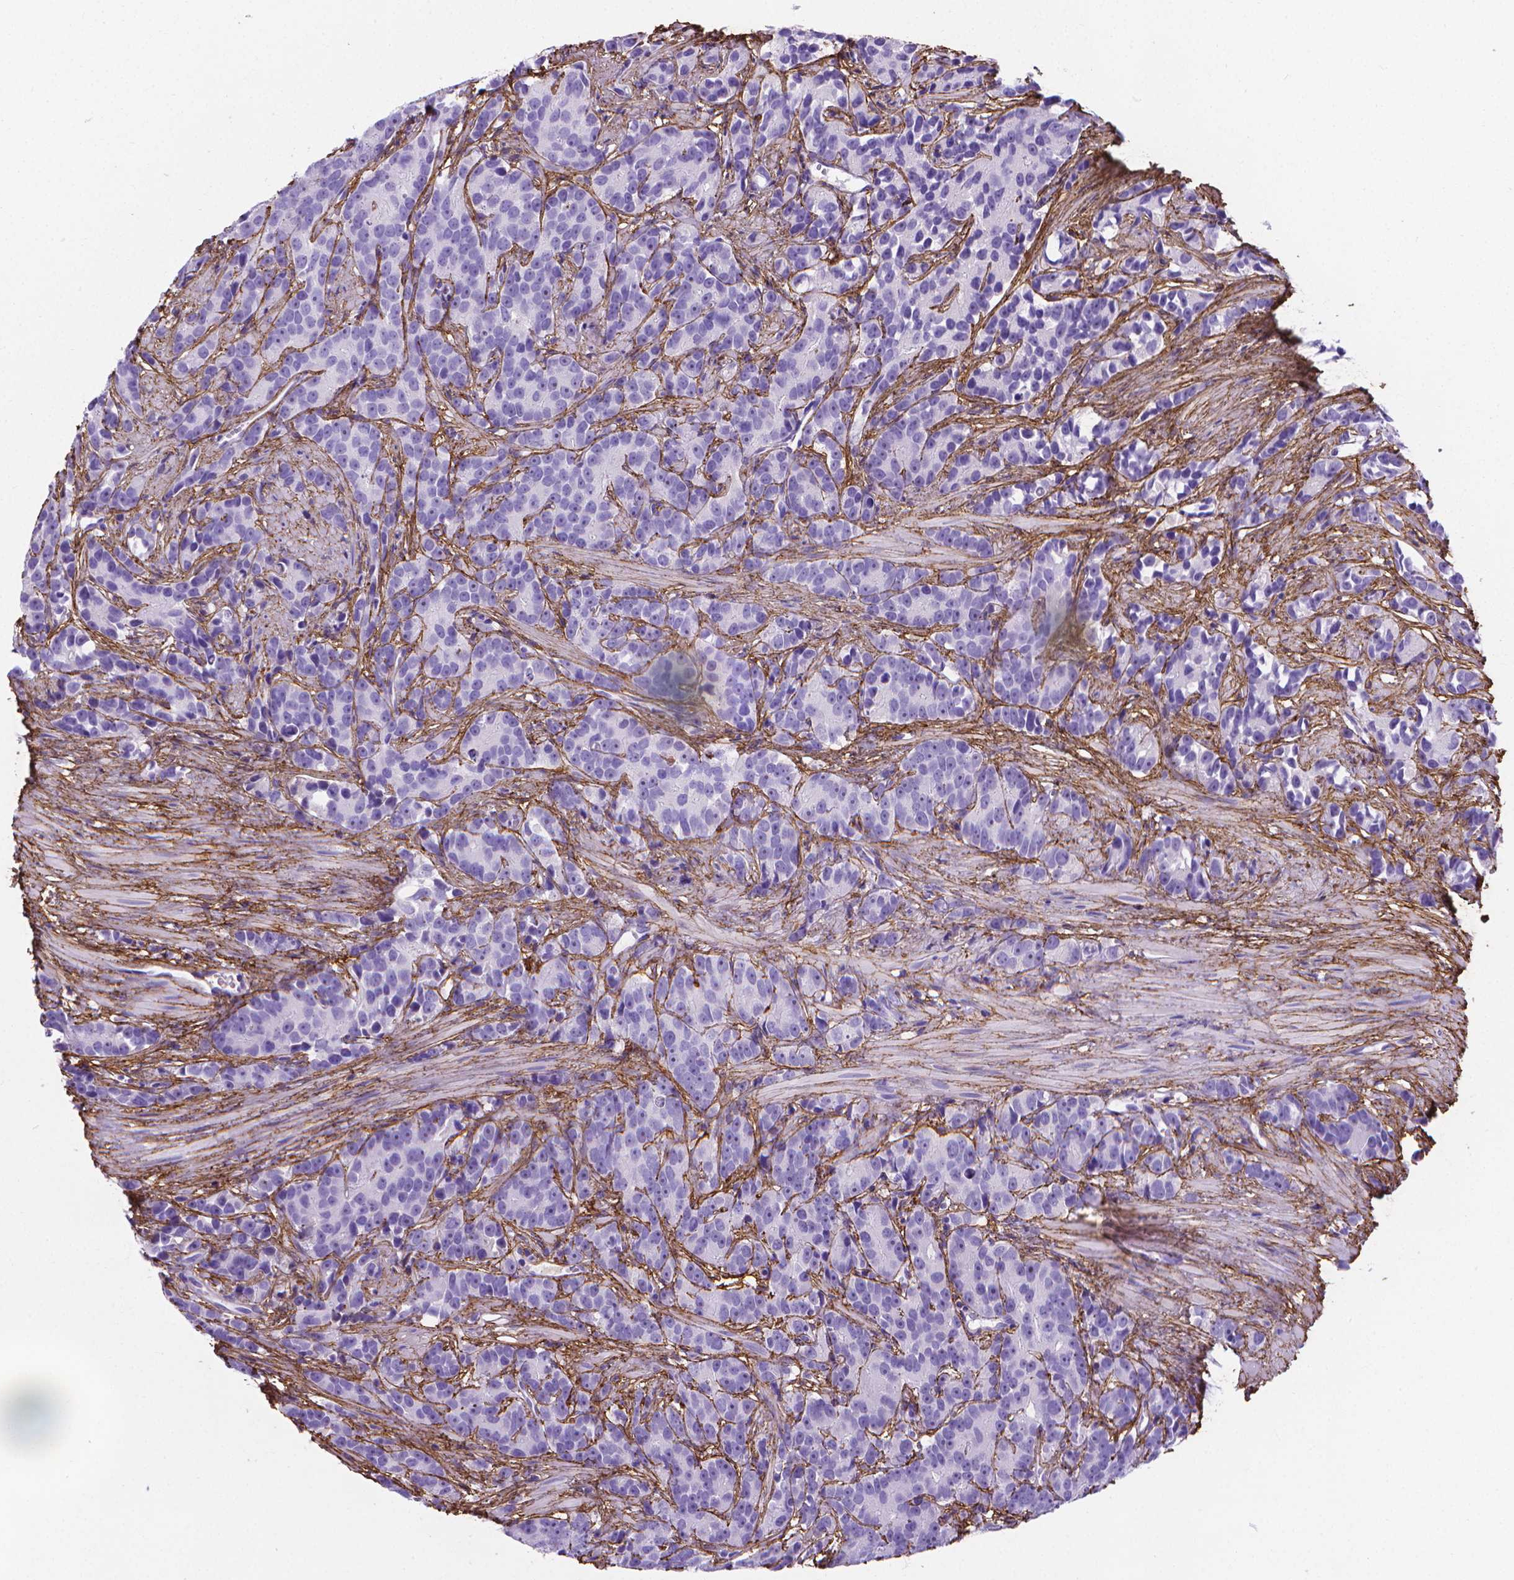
{"staining": {"intensity": "negative", "quantity": "none", "location": "none"}, "tissue": "prostate cancer", "cell_type": "Tumor cells", "image_type": "cancer", "snomed": [{"axis": "morphology", "description": "Adenocarcinoma, High grade"}, {"axis": "topography", "description": "Prostate"}], "caption": "Immunohistochemistry (IHC) of prostate cancer (high-grade adenocarcinoma) reveals no staining in tumor cells.", "gene": "MFAP2", "patient": {"sex": "male", "age": 90}}